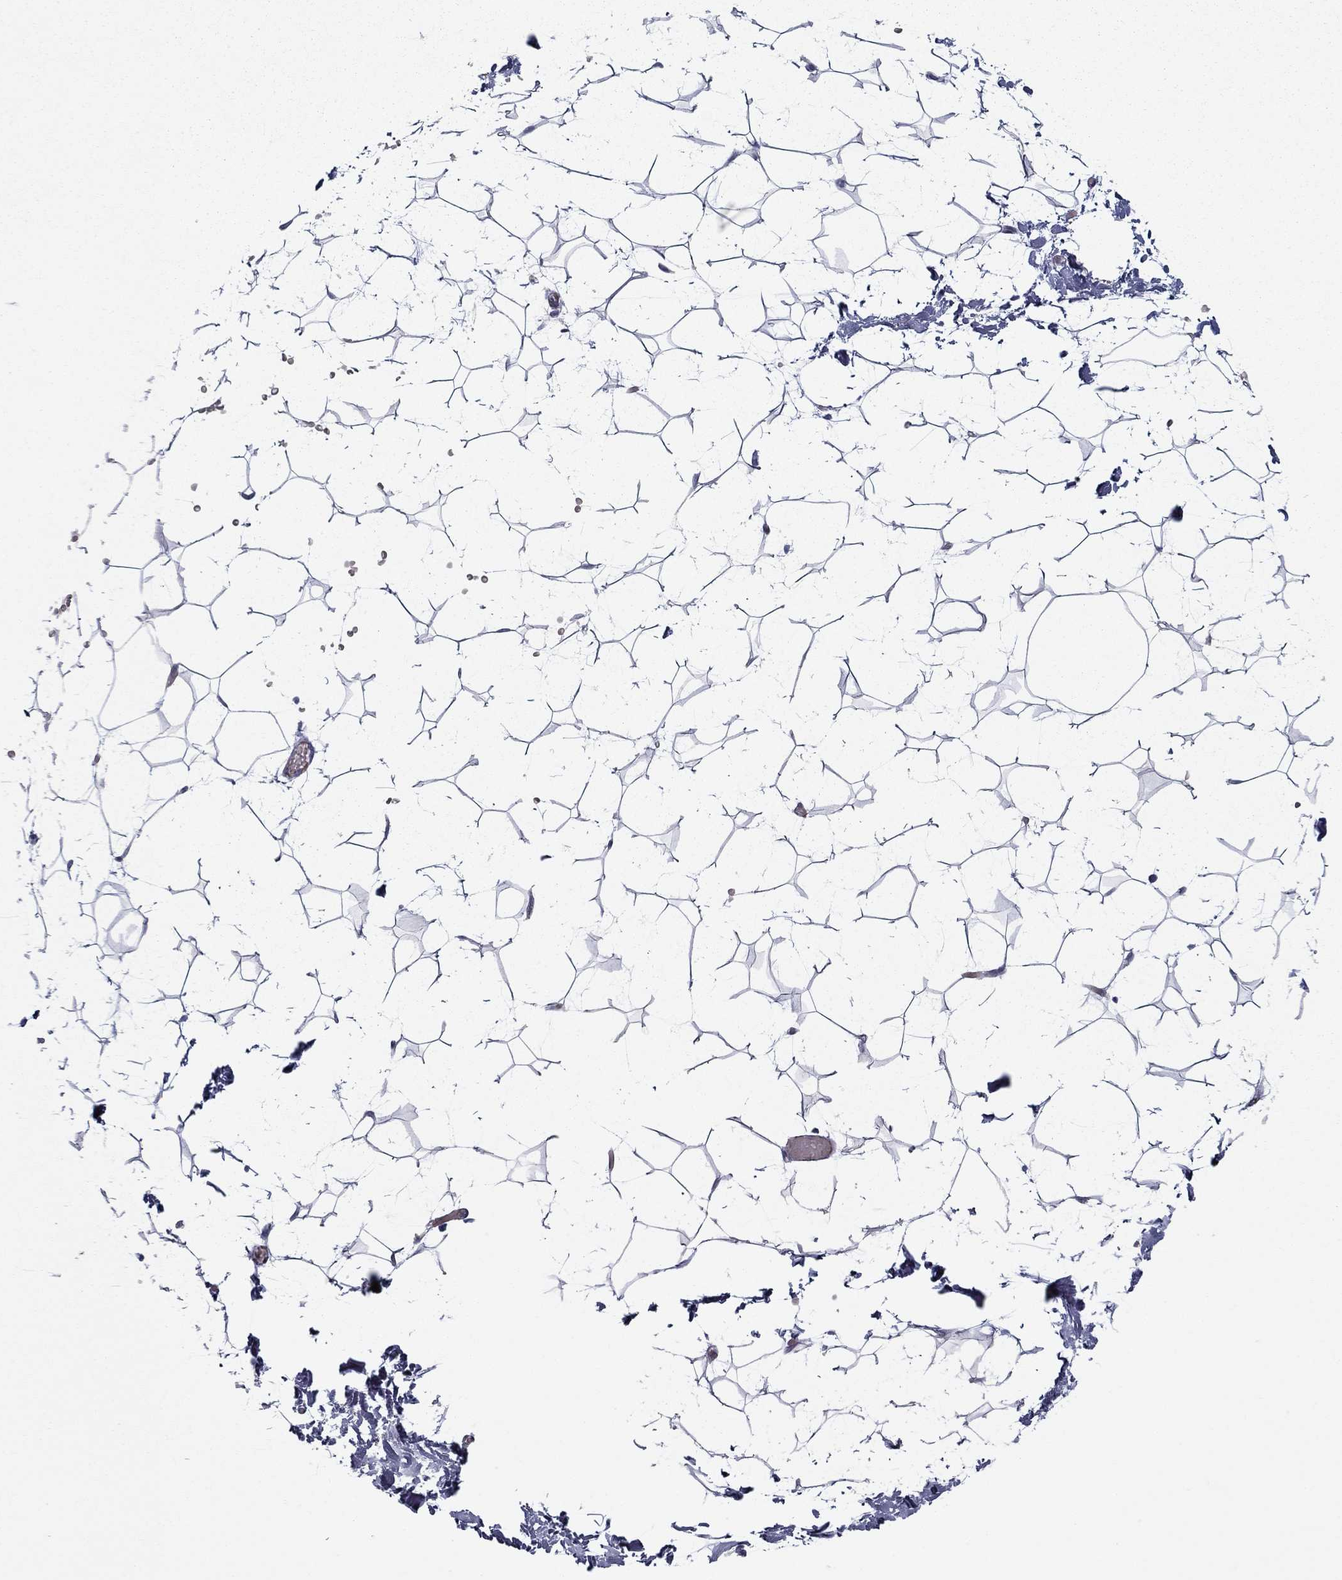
{"staining": {"intensity": "negative", "quantity": "none", "location": "none"}, "tissue": "adipose tissue", "cell_type": "Adipocytes", "image_type": "normal", "snomed": [{"axis": "morphology", "description": "Normal tissue, NOS"}, {"axis": "topography", "description": "Skin"}, {"axis": "topography", "description": "Peripheral nerve tissue"}], "caption": "Immunohistochemistry of unremarkable adipose tissue shows no positivity in adipocytes. (DAB immunohistochemistry (IHC), high magnification).", "gene": "KRBA1", "patient": {"sex": "female", "age": 56}}